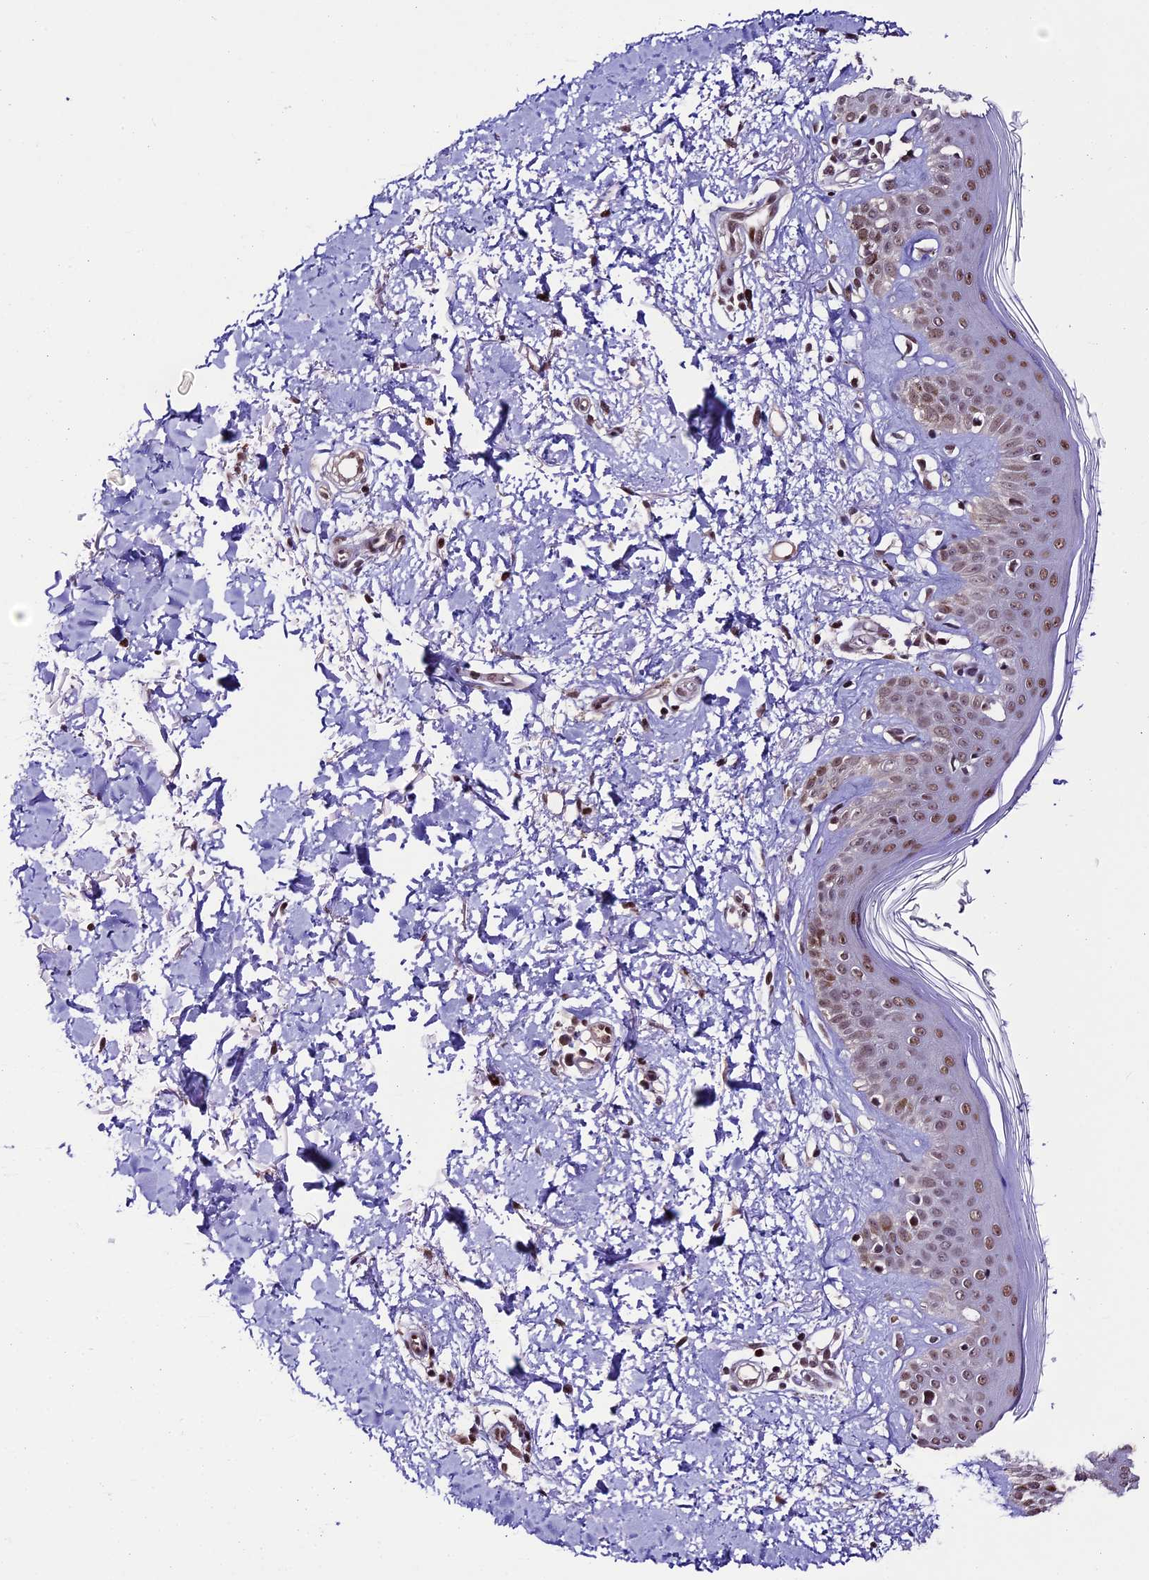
{"staining": {"intensity": "strong", "quantity": ">75%", "location": "cytoplasmic/membranous,nuclear"}, "tissue": "skin", "cell_type": "Fibroblasts", "image_type": "normal", "snomed": [{"axis": "morphology", "description": "Normal tissue, NOS"}, {"axis": "topography", "description": "Skin"}], "caption": "Normal skin reveals strong cytoplasmic/membranous,nuclear expression in approximately >75% of fibroblasts (DAB IHC with brightfield microscopy, high magnification)..", "gene": "TCP11L2", "patient": {"sex": "female", "age": 64}}